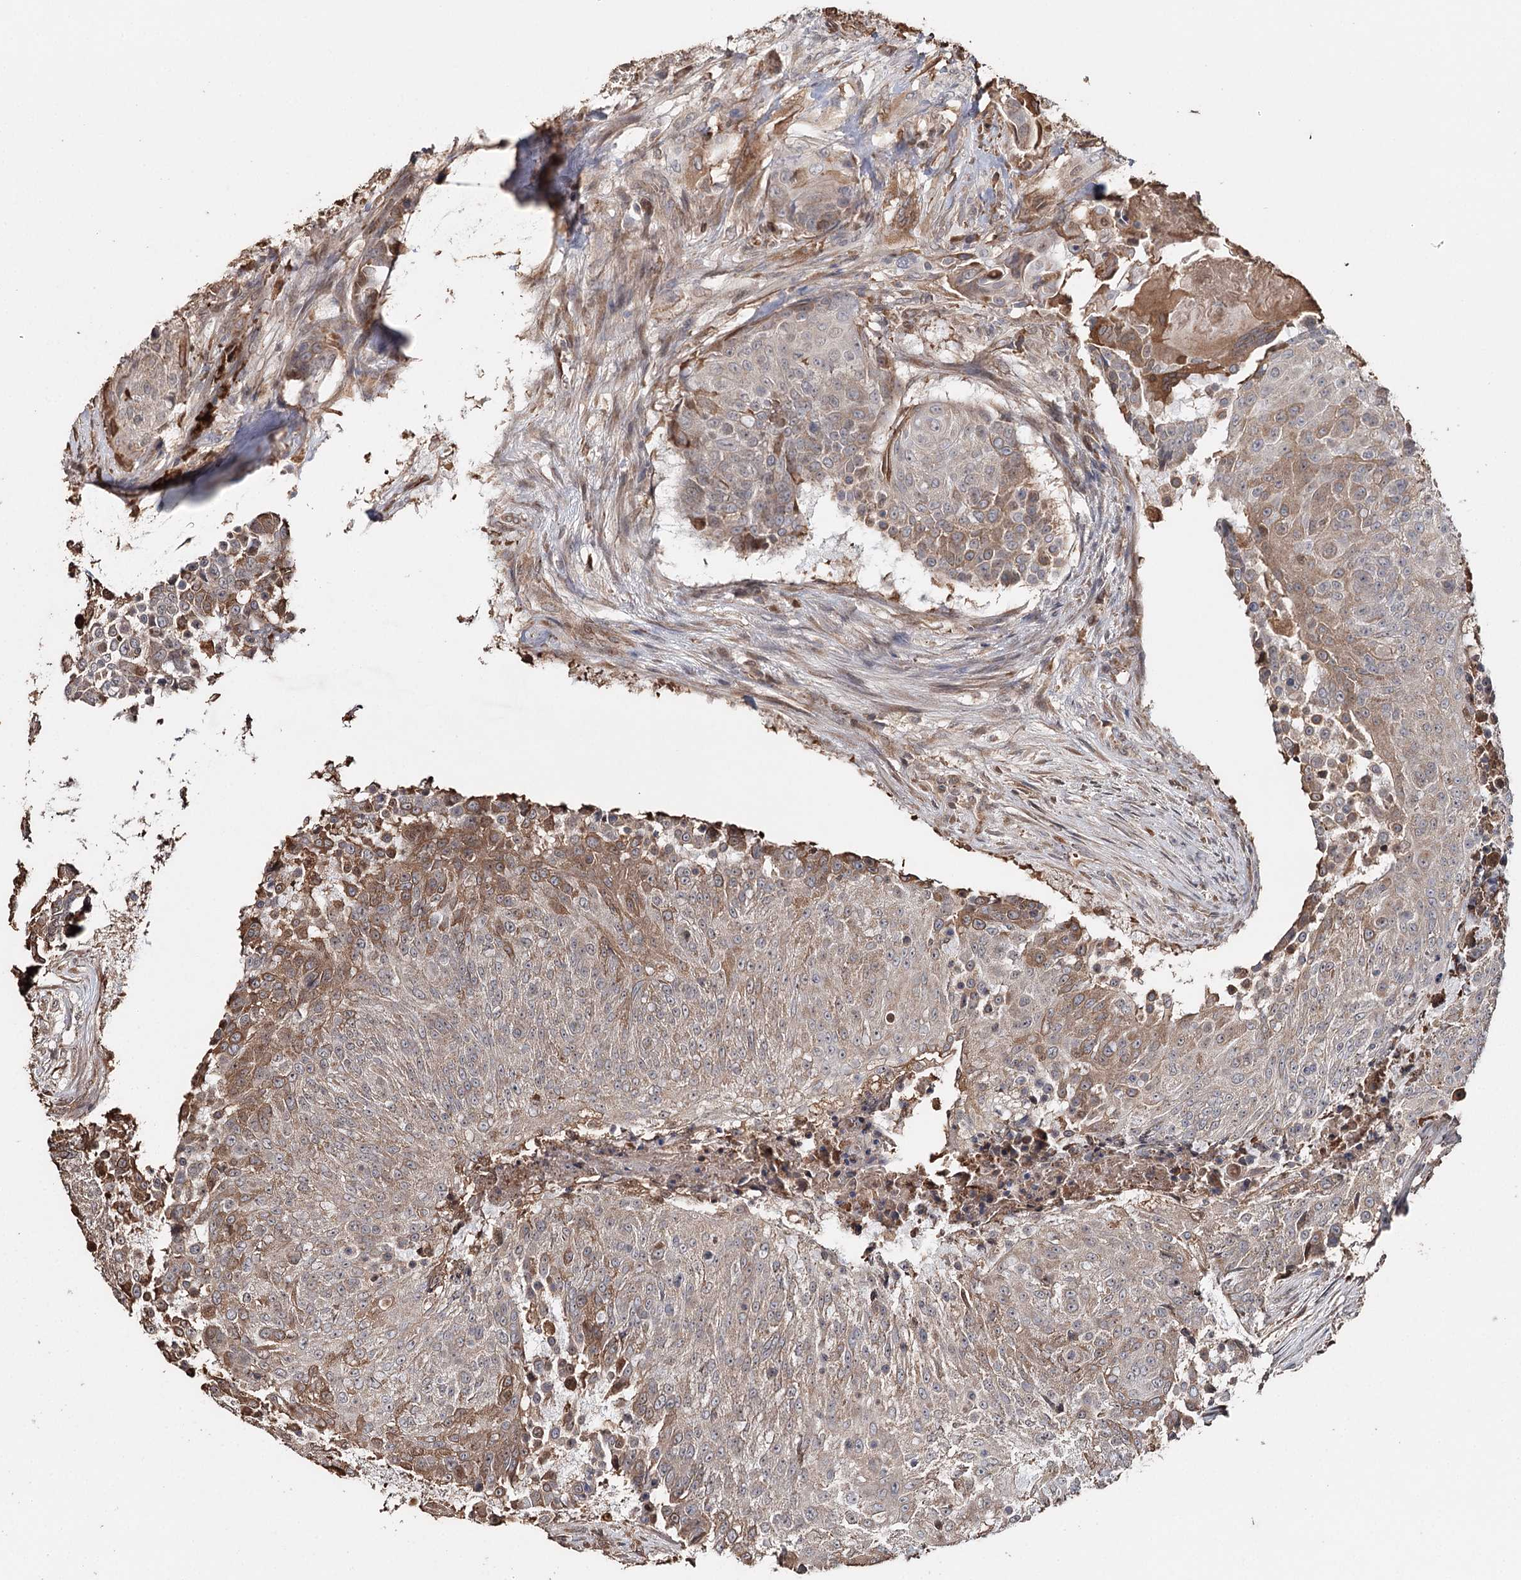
{"staining": {"intensity": "moderate", "quantity": "25%-75%", "location": "cytoplasmic/membranous"}, "tissue": "urothelial cancer", "cell_type": "Tumor cells", "image_type": "cancer", "snomed": [{"axis": "morphology", "description": "Urothelial carcinoma, High grade"}, {"axis": "topography", "description": "Urinary bladder"}], "caption": "Tumor cells demonstrate medium levels of moderate cytoplasmic/membranous staining in about 25%-75% of cells in urothelial cancer.", "gene": "SYVN1", "patient": {"sex": "female", "age": 63}}